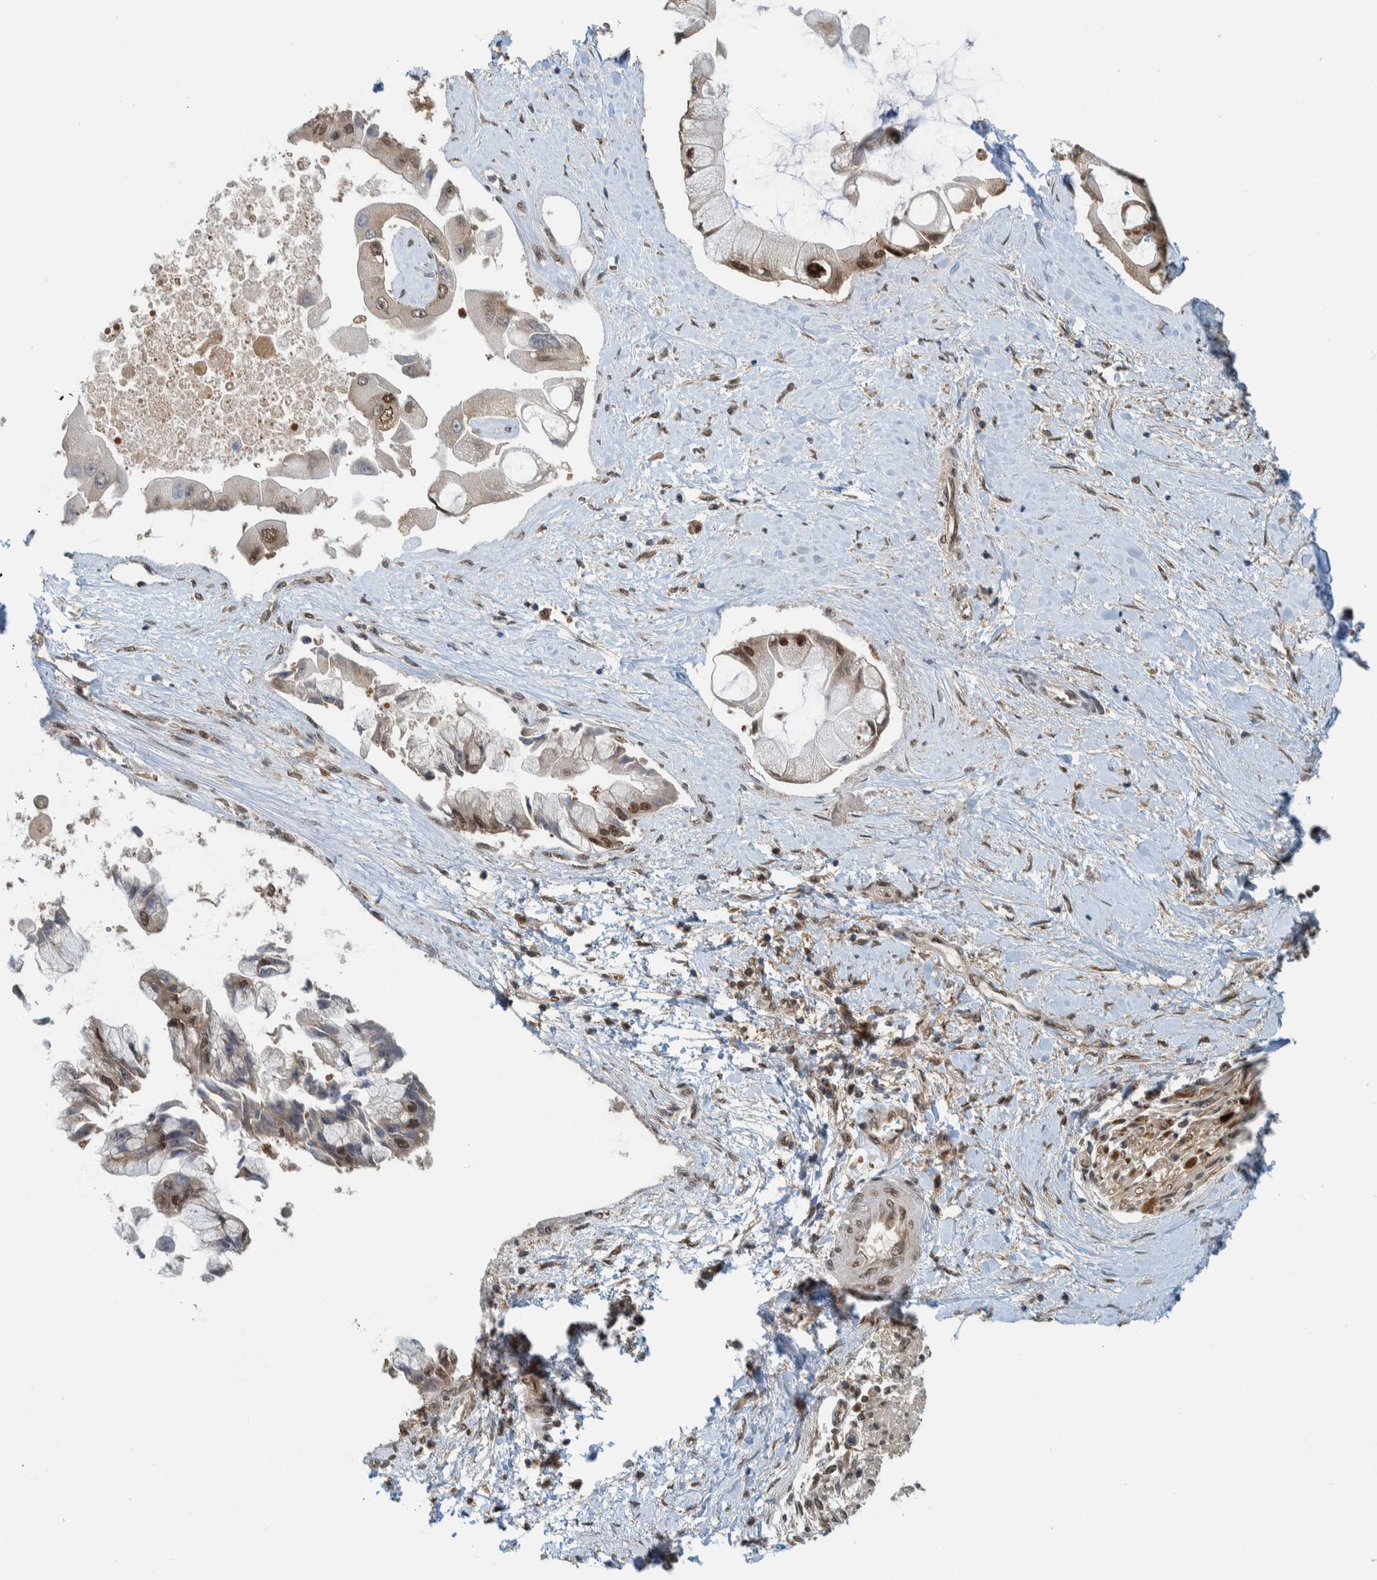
{"staining": {"intensity": "strong", "quantity": "<25%", "location": "nuclear"}, "tissue": "liver cancer", "cell_type": "Tumor cells", "image_type": "cancer", "snomed": [{"axis": "morphology", "description": "Cholangiocarcinoma"}, {"axis": "topography", "description": "Liver"}], "caption": "A brown stain highlights strong nuclear staining of a protein in liver cancer (cholangiocarcinoma) tumor cells.", "gene": "COPS3", "patient": {"sex": "male", "age": 50}}